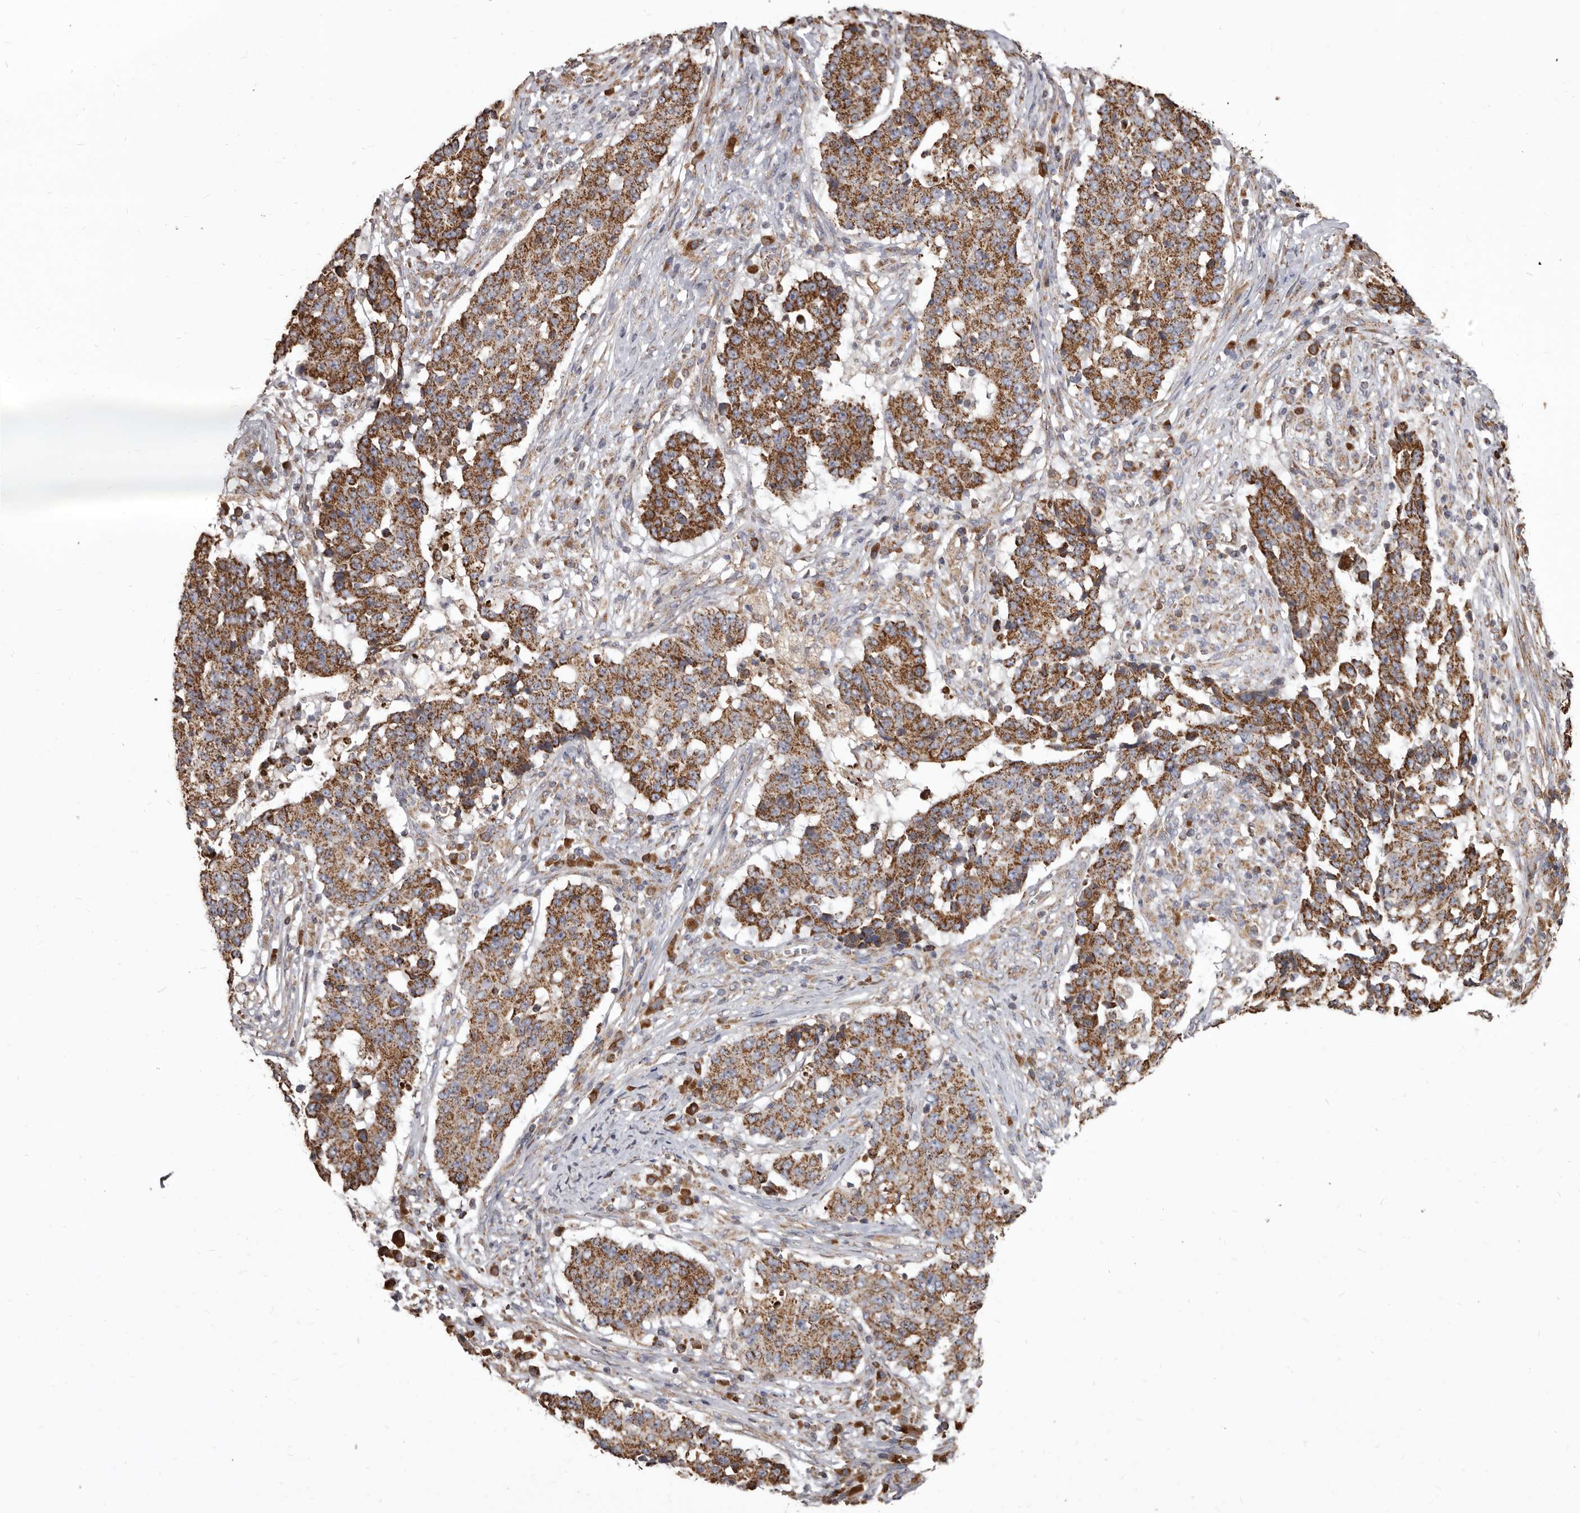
{"staining": {"intensity": "strong", "quantity": ">75%", "location": "cytoplasmic/membranous"}, "tissue": "stomach cancer", "cell_type": "Tumor cells", "image_type": "cancer", "snomed": [{"axis": "morphology", "description": "Adenocarcinoma, NOS"}, {"axis": "topography", "description": "Stomach"}], "caption": "IHC (DAB (3,3'-diaminobenzidine)) staining of human stomach adenocarcinoma displays strong cytoplasmic/membranous protein positivity in approximately >75% of tumor cells. (DAB = brown stain, brightfield microscopy at high magnification).", "gene": "CDK5RAP3", "patient": {"sex": "male", "age": 59}}